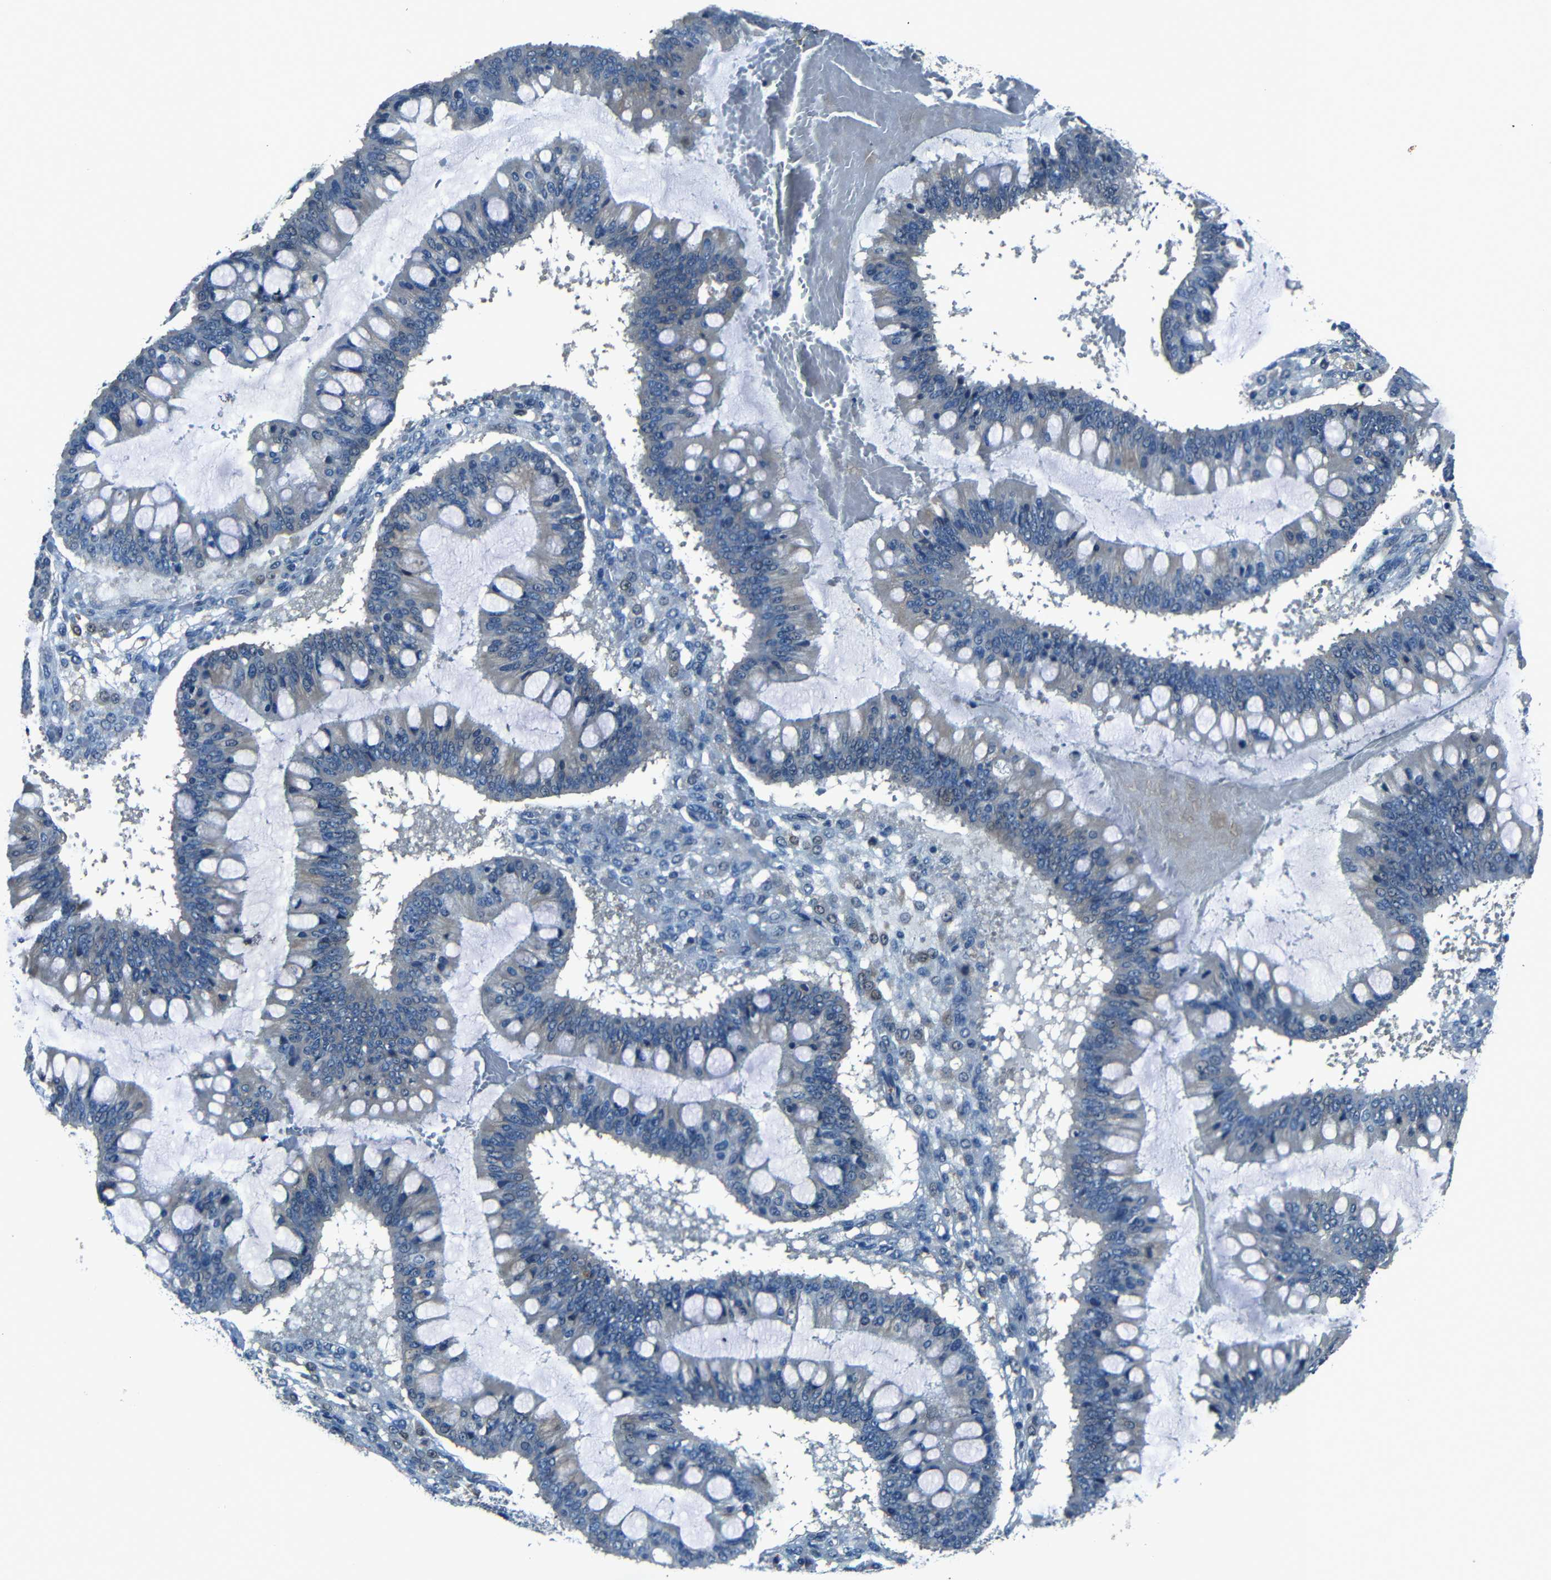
{"staining": {"intensity": "negative", "quantity": "none", "location": "none"}, "tissue": "ovarian cancer", "cell_type": "Tumor cells", "image_type": "cancer", "snomed": [{"axis": "morphology", "description": "Cystadenocarcinoma, mucinous, NOS"}, {"axis": "topography", "description": "Ovary"}], "caption": "Image shows no significant protein positivity in tumor cells of ovarian cancer. The staining is performed using DAB (3,3'-diaminobenzidine) brown chromogen with nuclei counter-stained in using hematoxylin.", "gene": "SLA", "patient": {"sex": "female", "age": 73}}